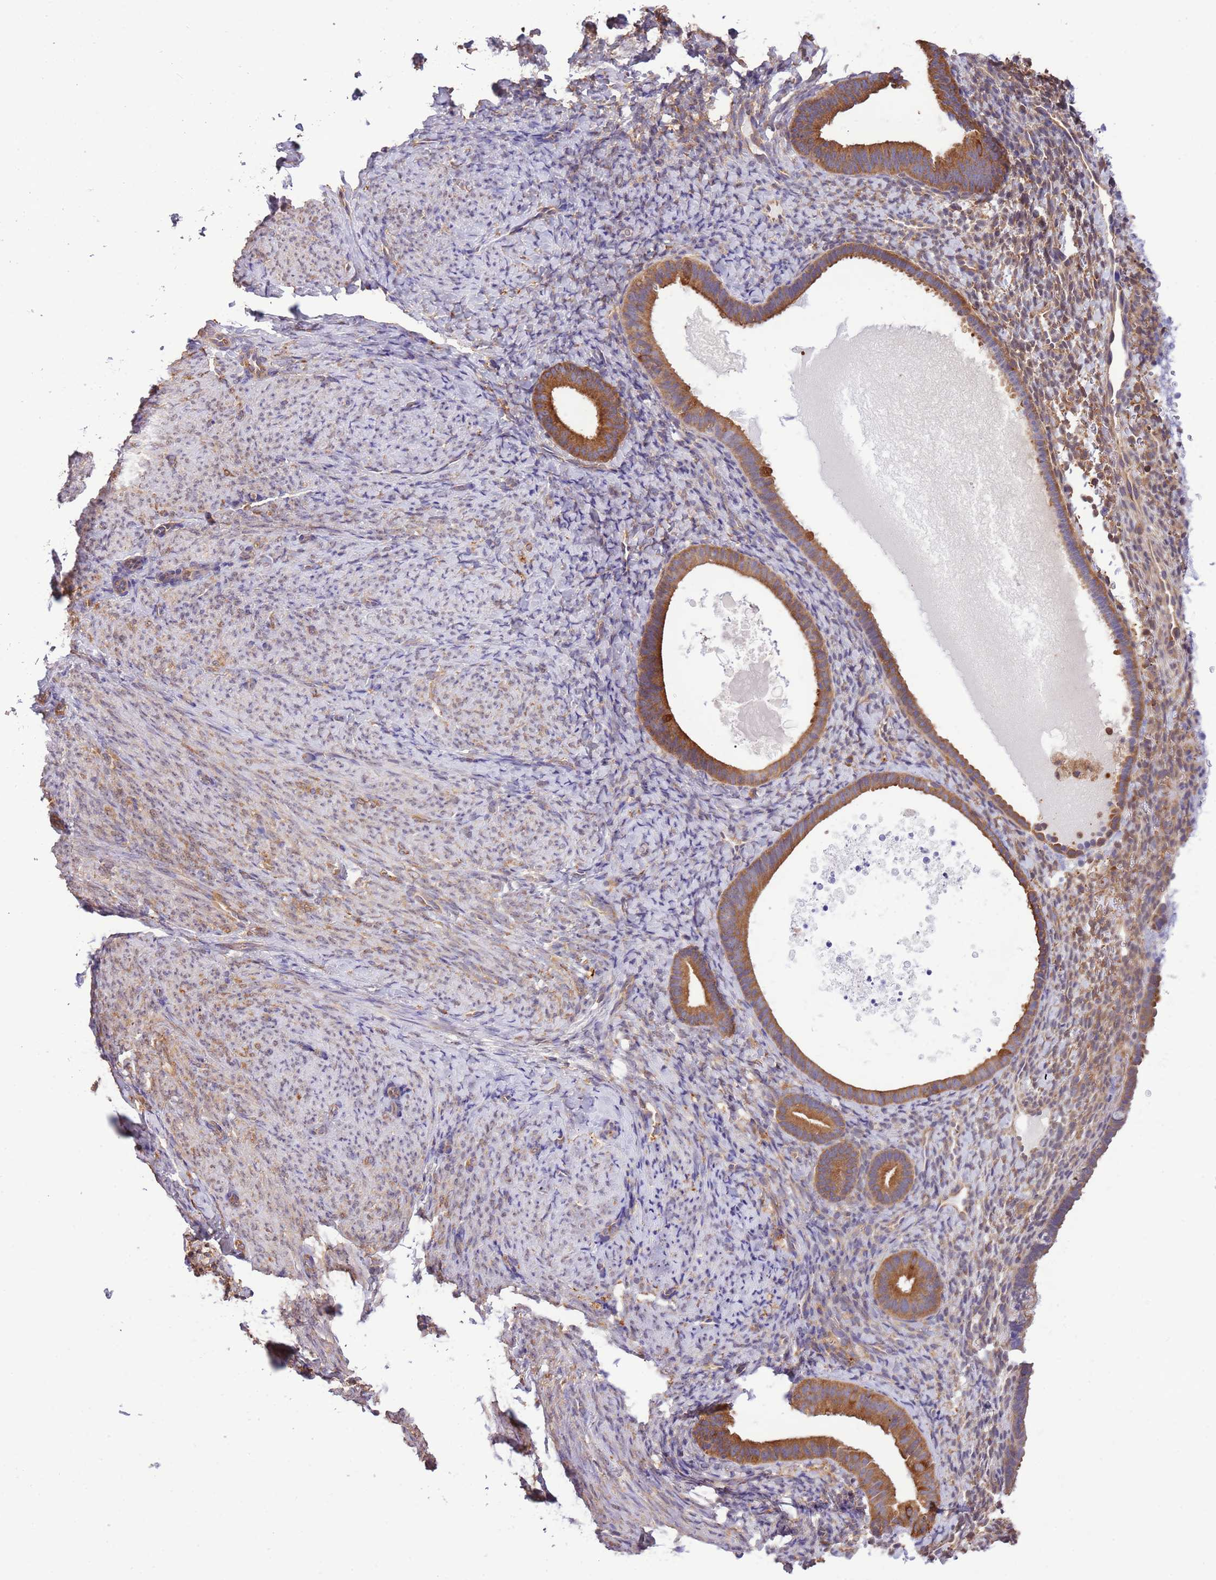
{"staining": {"intensity": "moderate", "quantity": "25%-75%", "location": "cytoplasmic/membranous"}, "tissue": "endometrium", "cell_type": "Cells in endometrial stroma", "image_type": "normal", "snomed": [{"axis": "morphology", "description": "Normal tissue, NOS"}, {"axis": "topography", "description": "Endometrium"}], "caption": "Unremarkable endometrium was stained to show a protein in brown. There is medium levels of moderate cytoplasmic/membranous staining in approximately 25%-75% of cells in endometrial stroma.", "gene": "STIP1", "patient": {"sex": "female", "age": 65}}